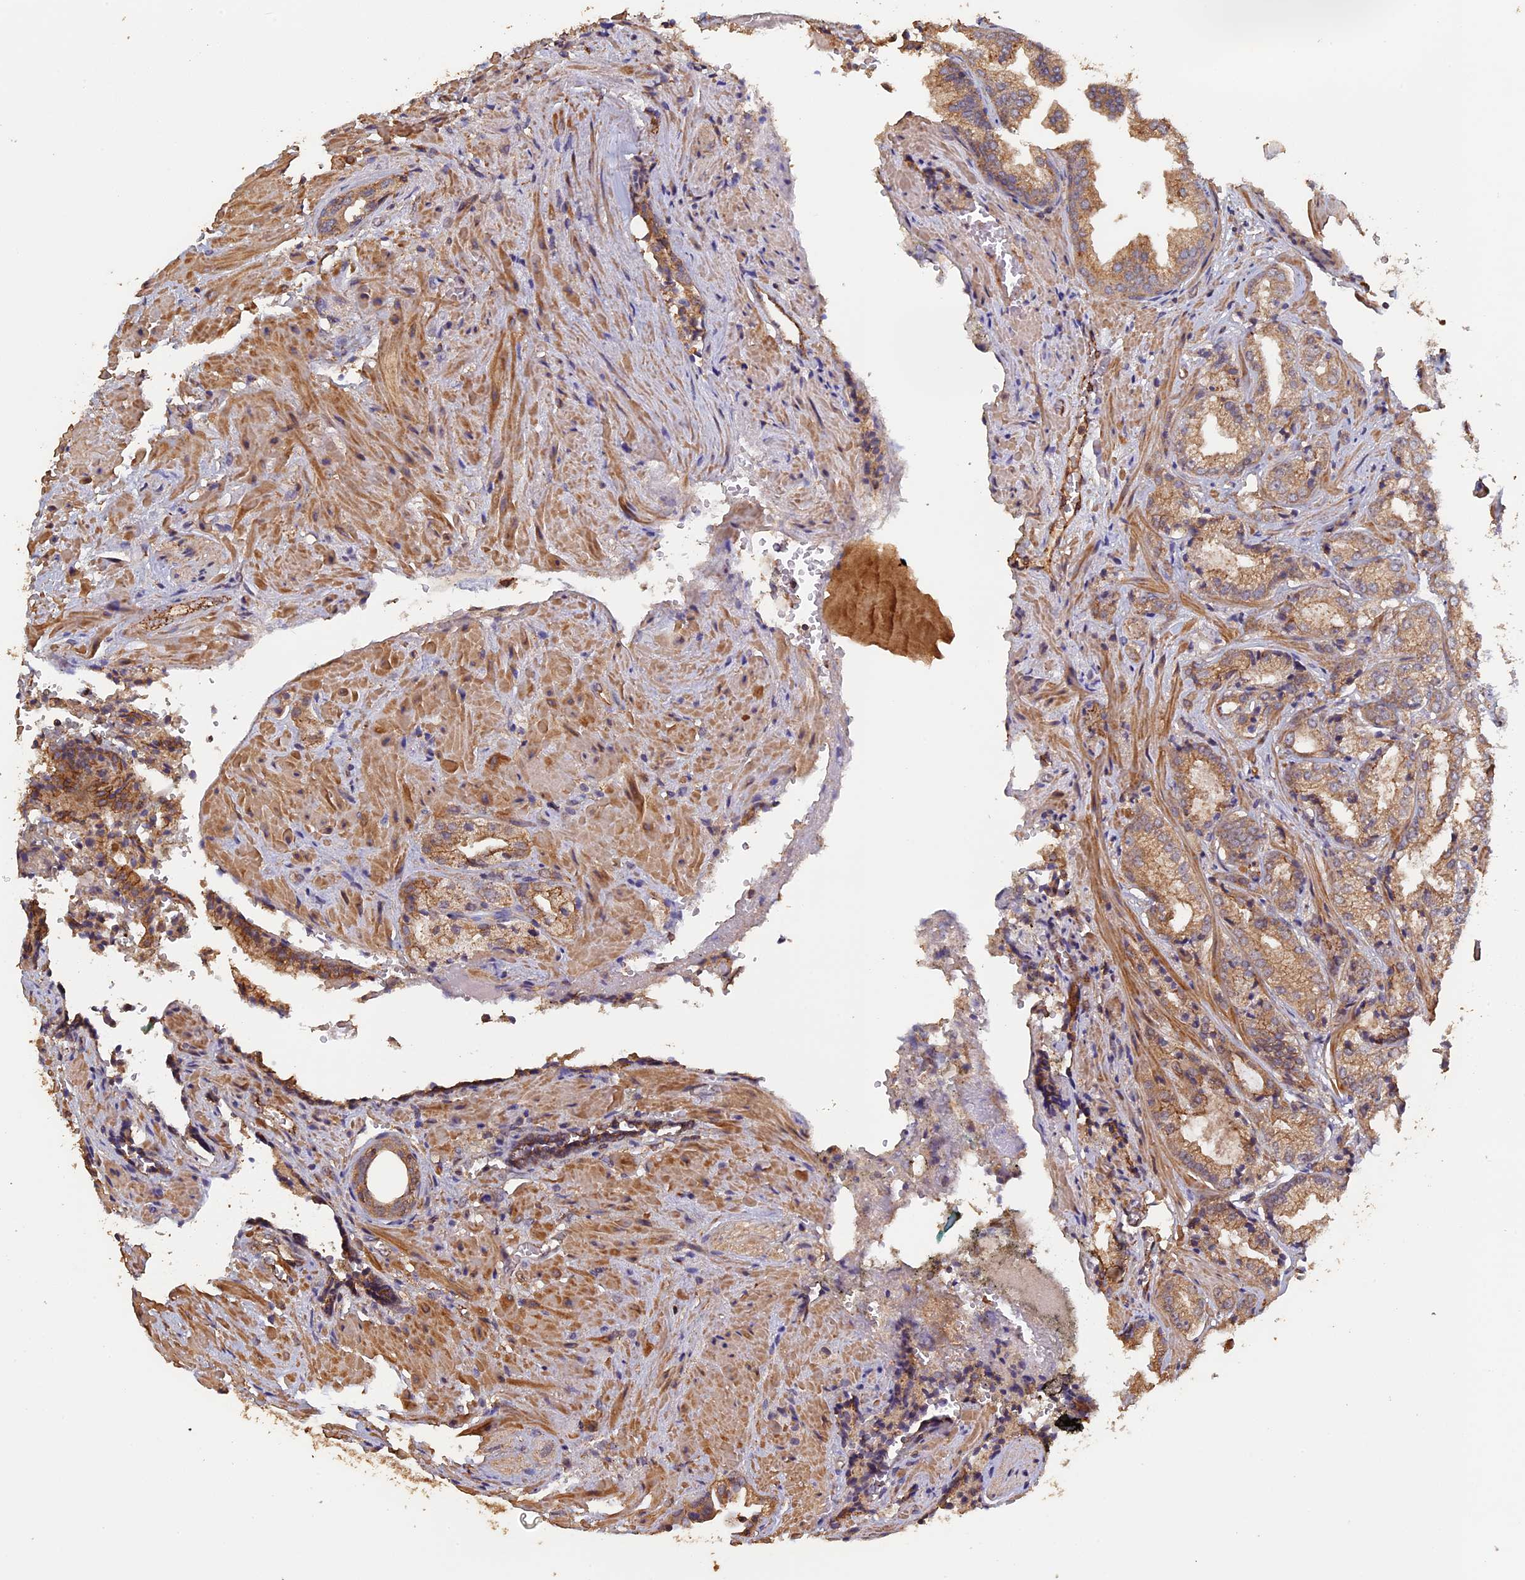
{"staining": {"intensity": "moderate", "quantity": ">75%", "location": "cytoplasmic/membranous"}, "tissue": "prostate cancer", "cell_type": "Tumor cells", "image_type": "cancer", "snomed": [{"axis": "morphology", "description": "Adenocarcinoma, High grade"}, {"axis": "topography", "description": "Prostate"}], "caption": "Protein staining of adenocarcinoma (high-grade) (prostate) tissue shows moderate cytoplasmic/membranous expression in about >75% of tumor cells. The staining was performed using DAB to visualize the protein expression in brown, while the nuclei were stained in blue with hematoxylin (Magnification: 20x).", "gene": "PIGQ", "patient": {"sex": "male", "age": 71}}